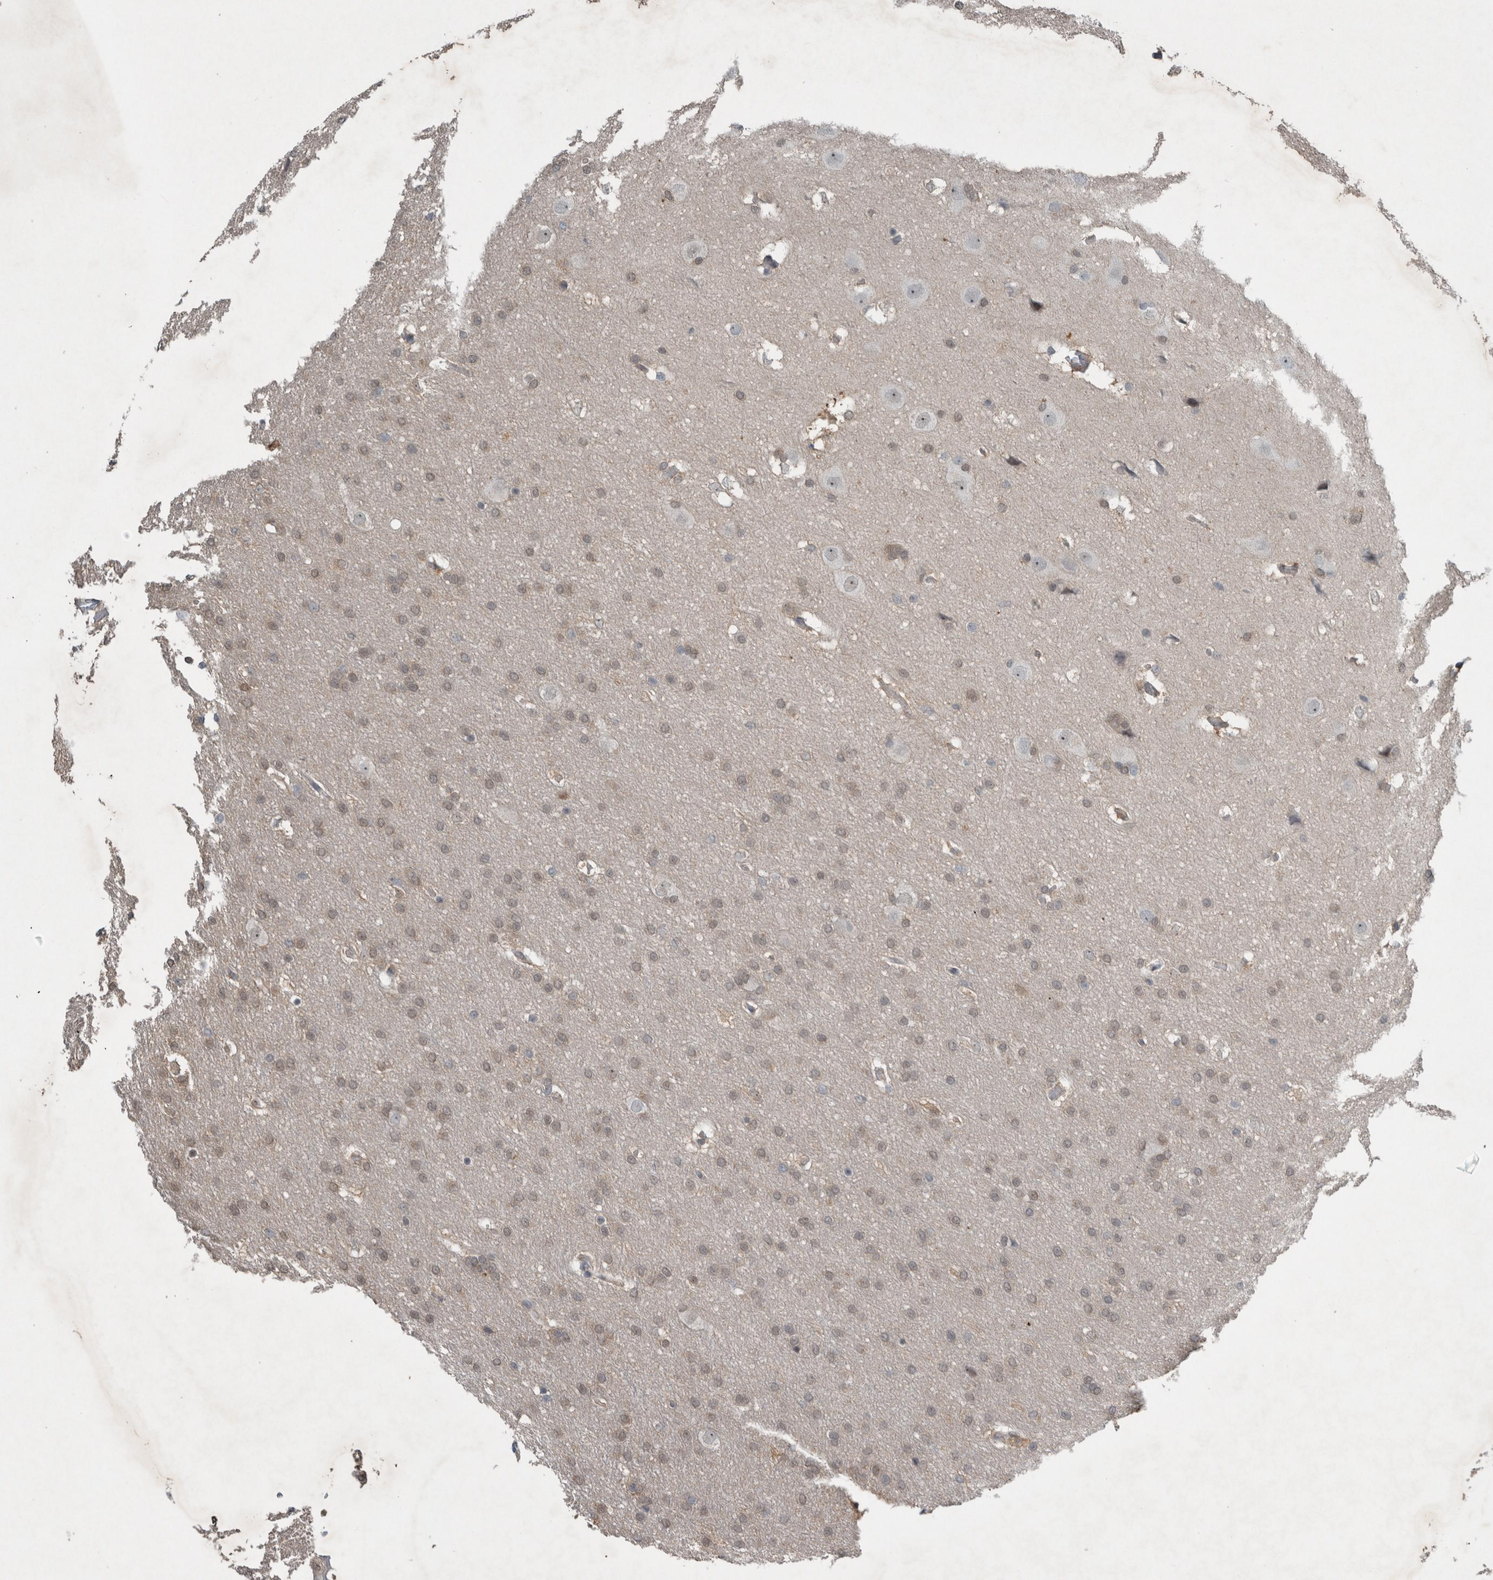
{"staining": {"intensity": "weak", "quantity": "<25%", "location": "nuclear"}, "tissue": "glioma", "cell_type": "Tumor cells", "image_type": "cancer", "snomed": [{"axis": "morphology", "description": "Glioma, malignant, Low grade"}, {"axis": "topography", "description": "Brain"}], "caption": "High power microscopy histopathology image of an immunohistochemistry histopathology image of malignant glioma (low-grade), revealing no significant positivity in tumor cells. The staining is performed using DAB brown chromogen with nuclei counter-stained in using hematoxylin.", "gene": "RALGDS", "patient": {"sex": "female", "age": 37}}